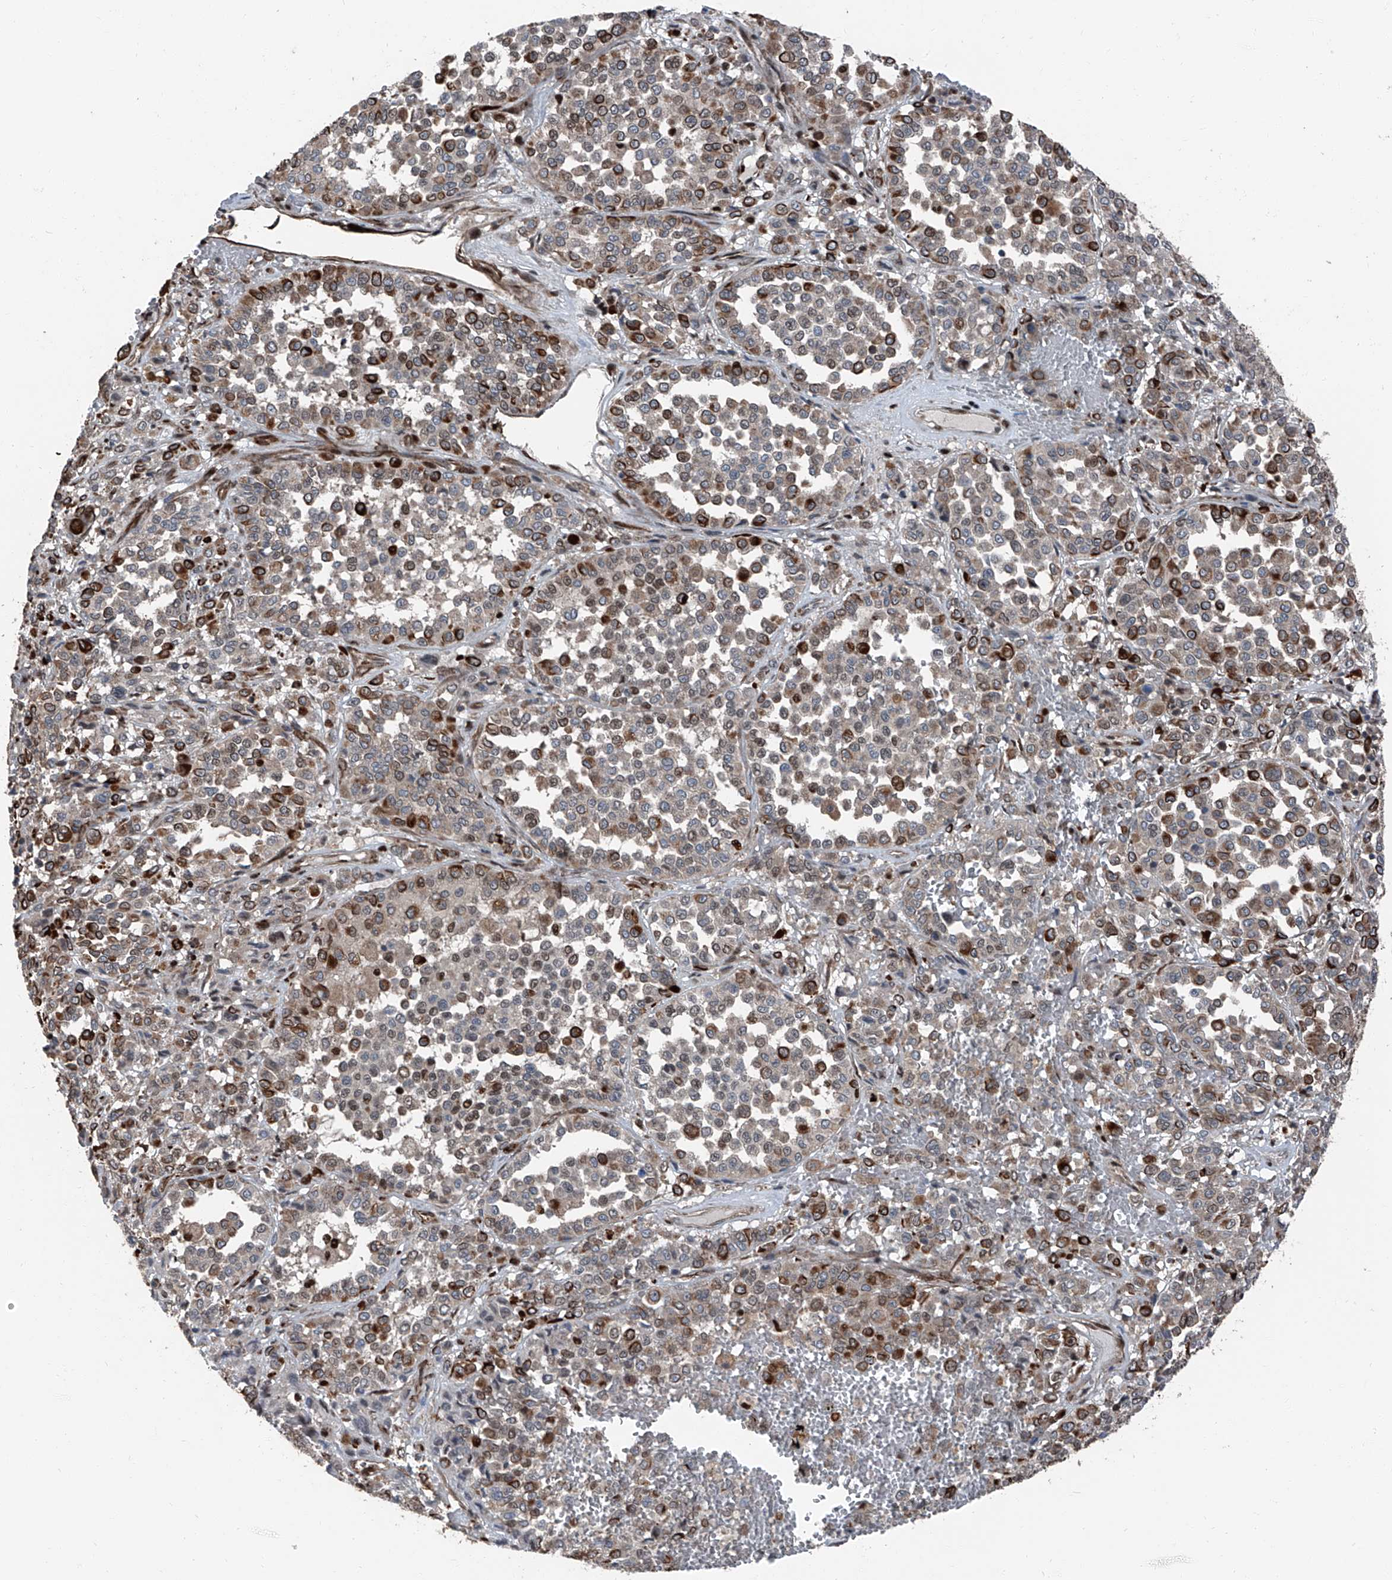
{"staining": {"intensity": "strong", "quantity": "25%-75%", "location": "cytoplasmic/membranous"}, "tissue": "melanoma", "cell_type": "Tumor cells", "image_type": "cancer", "snomed": [{"axis": "morphology", "description": "Malignant melanoma, Metastatic site"}, {"axis": "topography", "description": "Pancreas"}], "caption": "Strong cytoplasmic/membranous positivity for a protein is appreciated in approximately 25%-75% of tumor cells of malignant melanoma (metastatic site) using immunohistochemistry.", "gene": "FKBP5", "patient": {"sex": "female", "age": 30}}